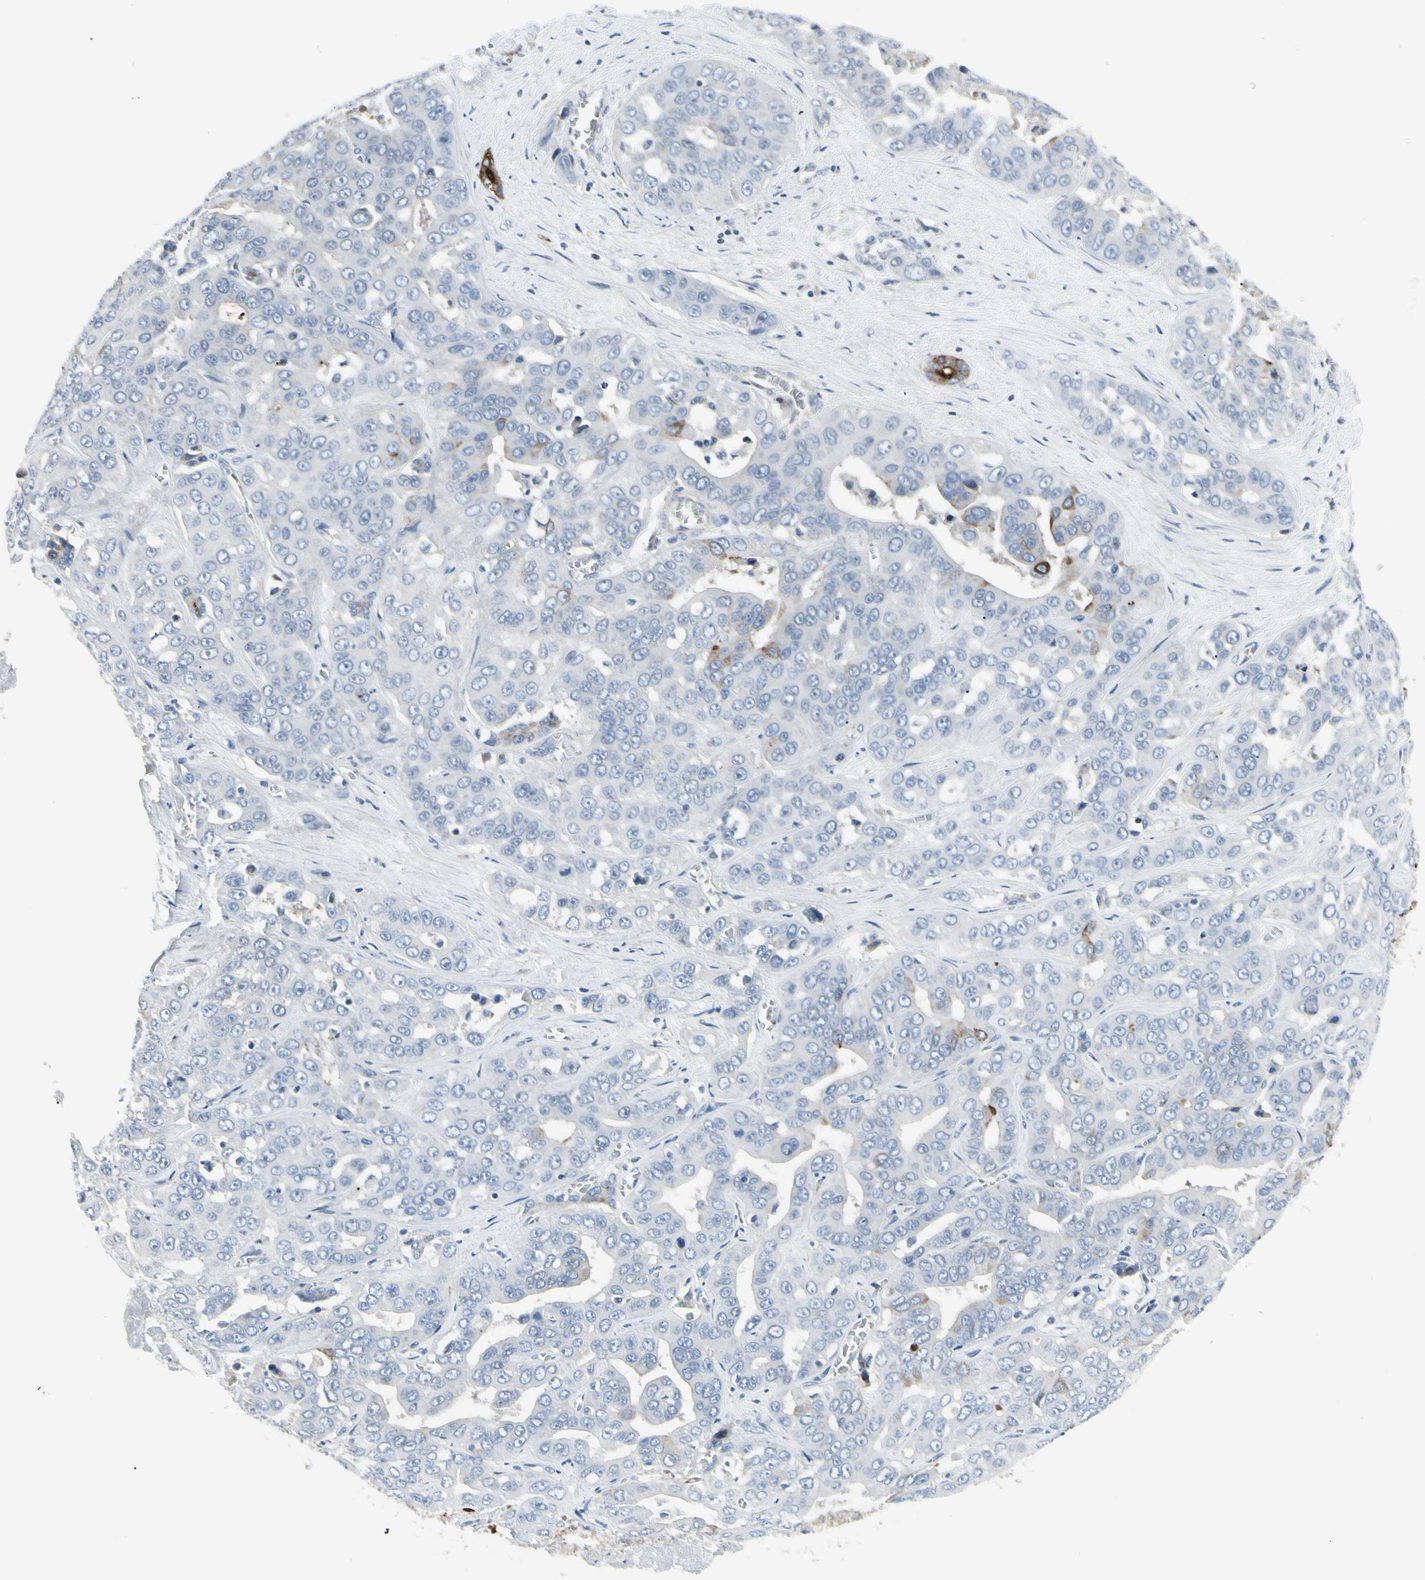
{"staining": {"intensity": "negative", "quantity": "none", "location": "none"}, "tissue": "liver cancer", "cell_type": "Tumor cells", "image_type": "cancer", "snomed": [{"axis": "morphology", "description": "Cholangiocarcinoma"}, {"axis": "topography", "description": "Liver"}], "caption": "Image shows no significant protein positivity in tumor cells of cholangiocarcinoma (liver). The staining was performed using DAB (3,3'-diaminobenzidine) to visualize the protein expression in brown, while the nuclei were stained in blue with hematoxylin (Magnification: 20x).", "gene": "PIGR", "patient": {"sex": "female", "age": 52}}